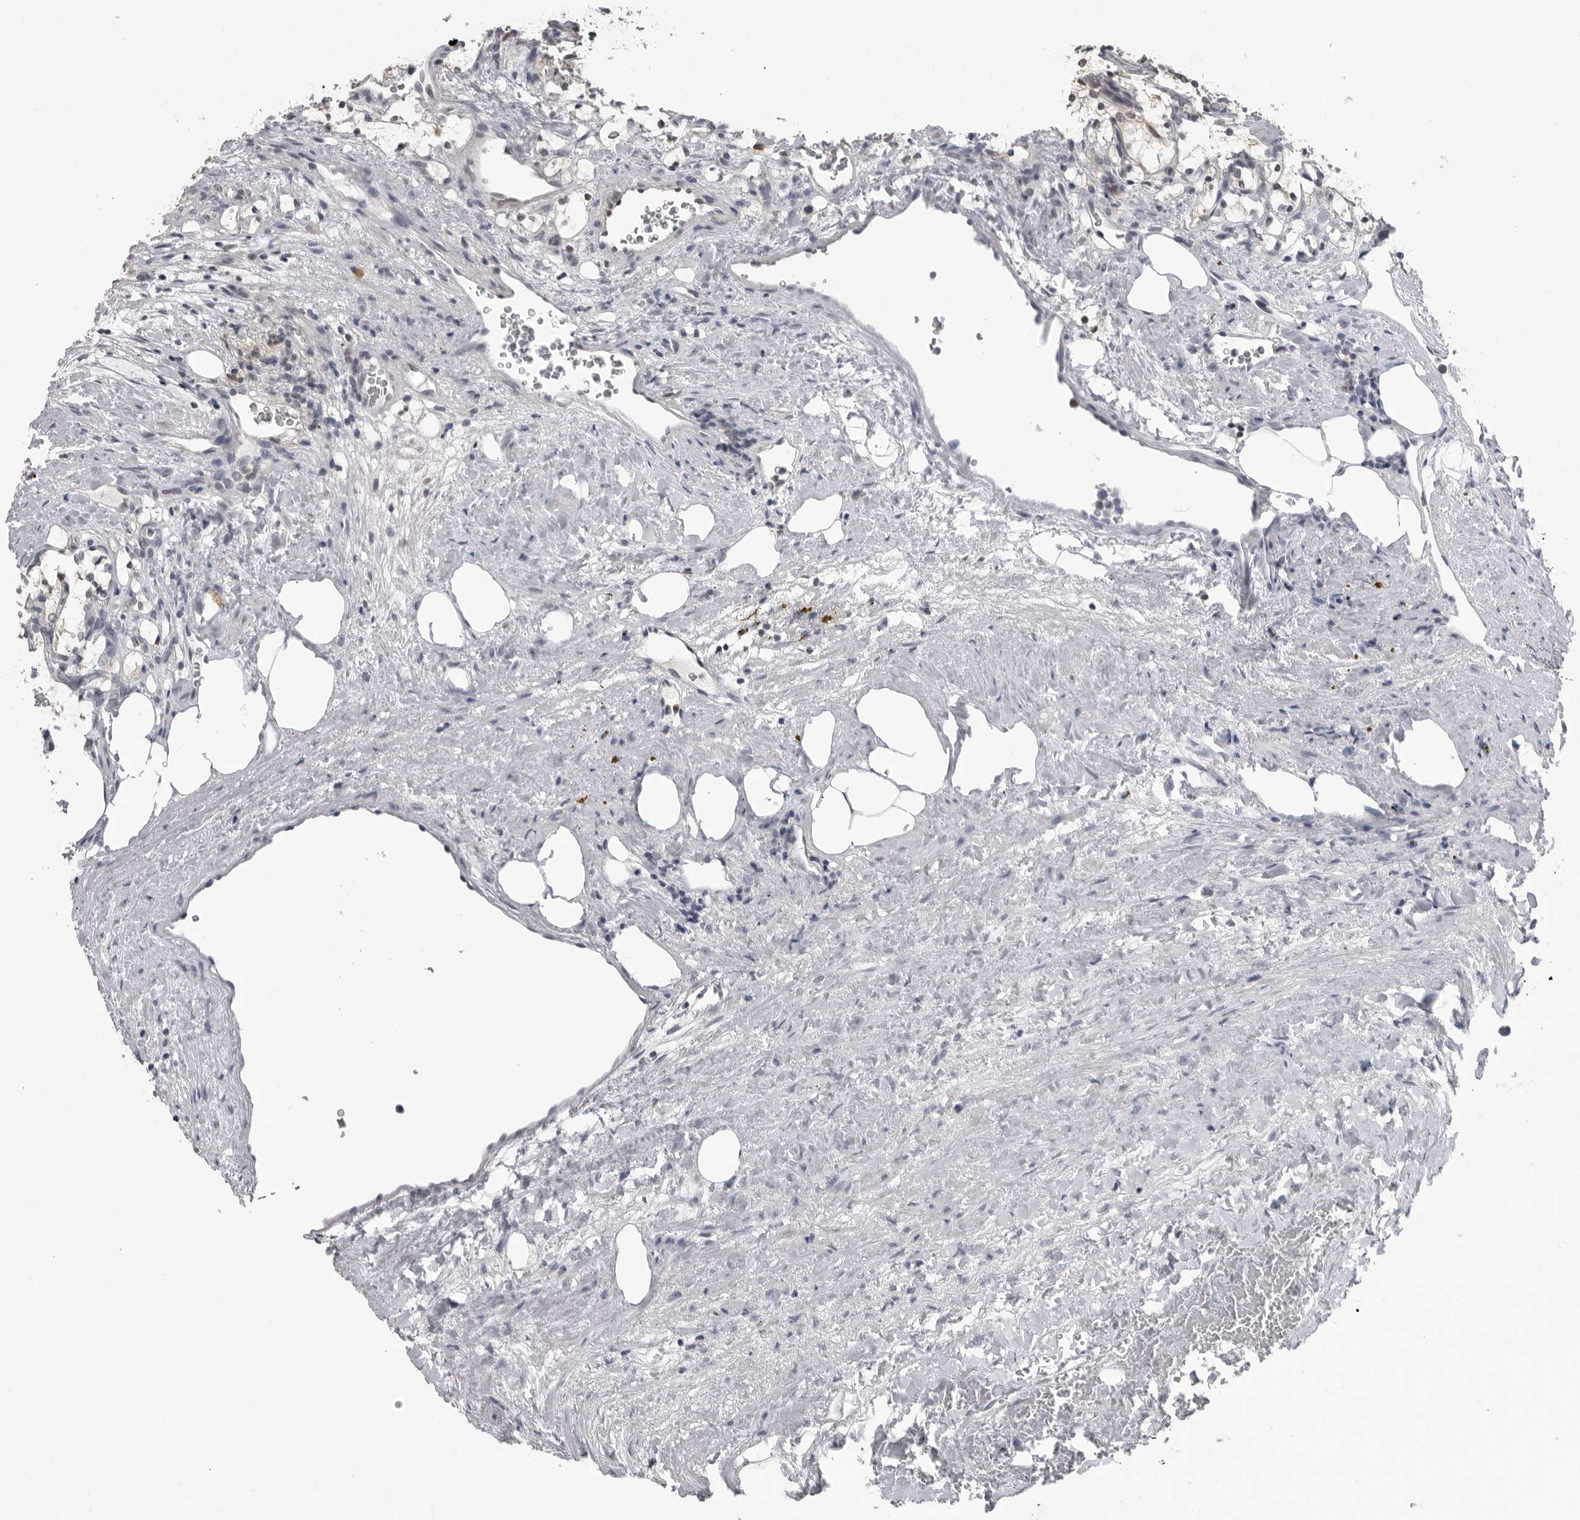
{"staining": {"intensity": "weak", "quantity": "<25%", "location": "cytoplasmic/membranous"}, "tissue": "renal cancer", "cell_type": "Tumor cells", "image_type": "cancer", "snomed": [{"axis": "morphology", "description": "Adenocarcinoma, NOS"}, {"axis": "topography", "description": "Kidney"}], "caption": "The micrograph displays no significant staining in tumor cells of adenocarcinoma (renal).", "gene": "PDCL3", "patient": {"sex": "female", "age": 69}}